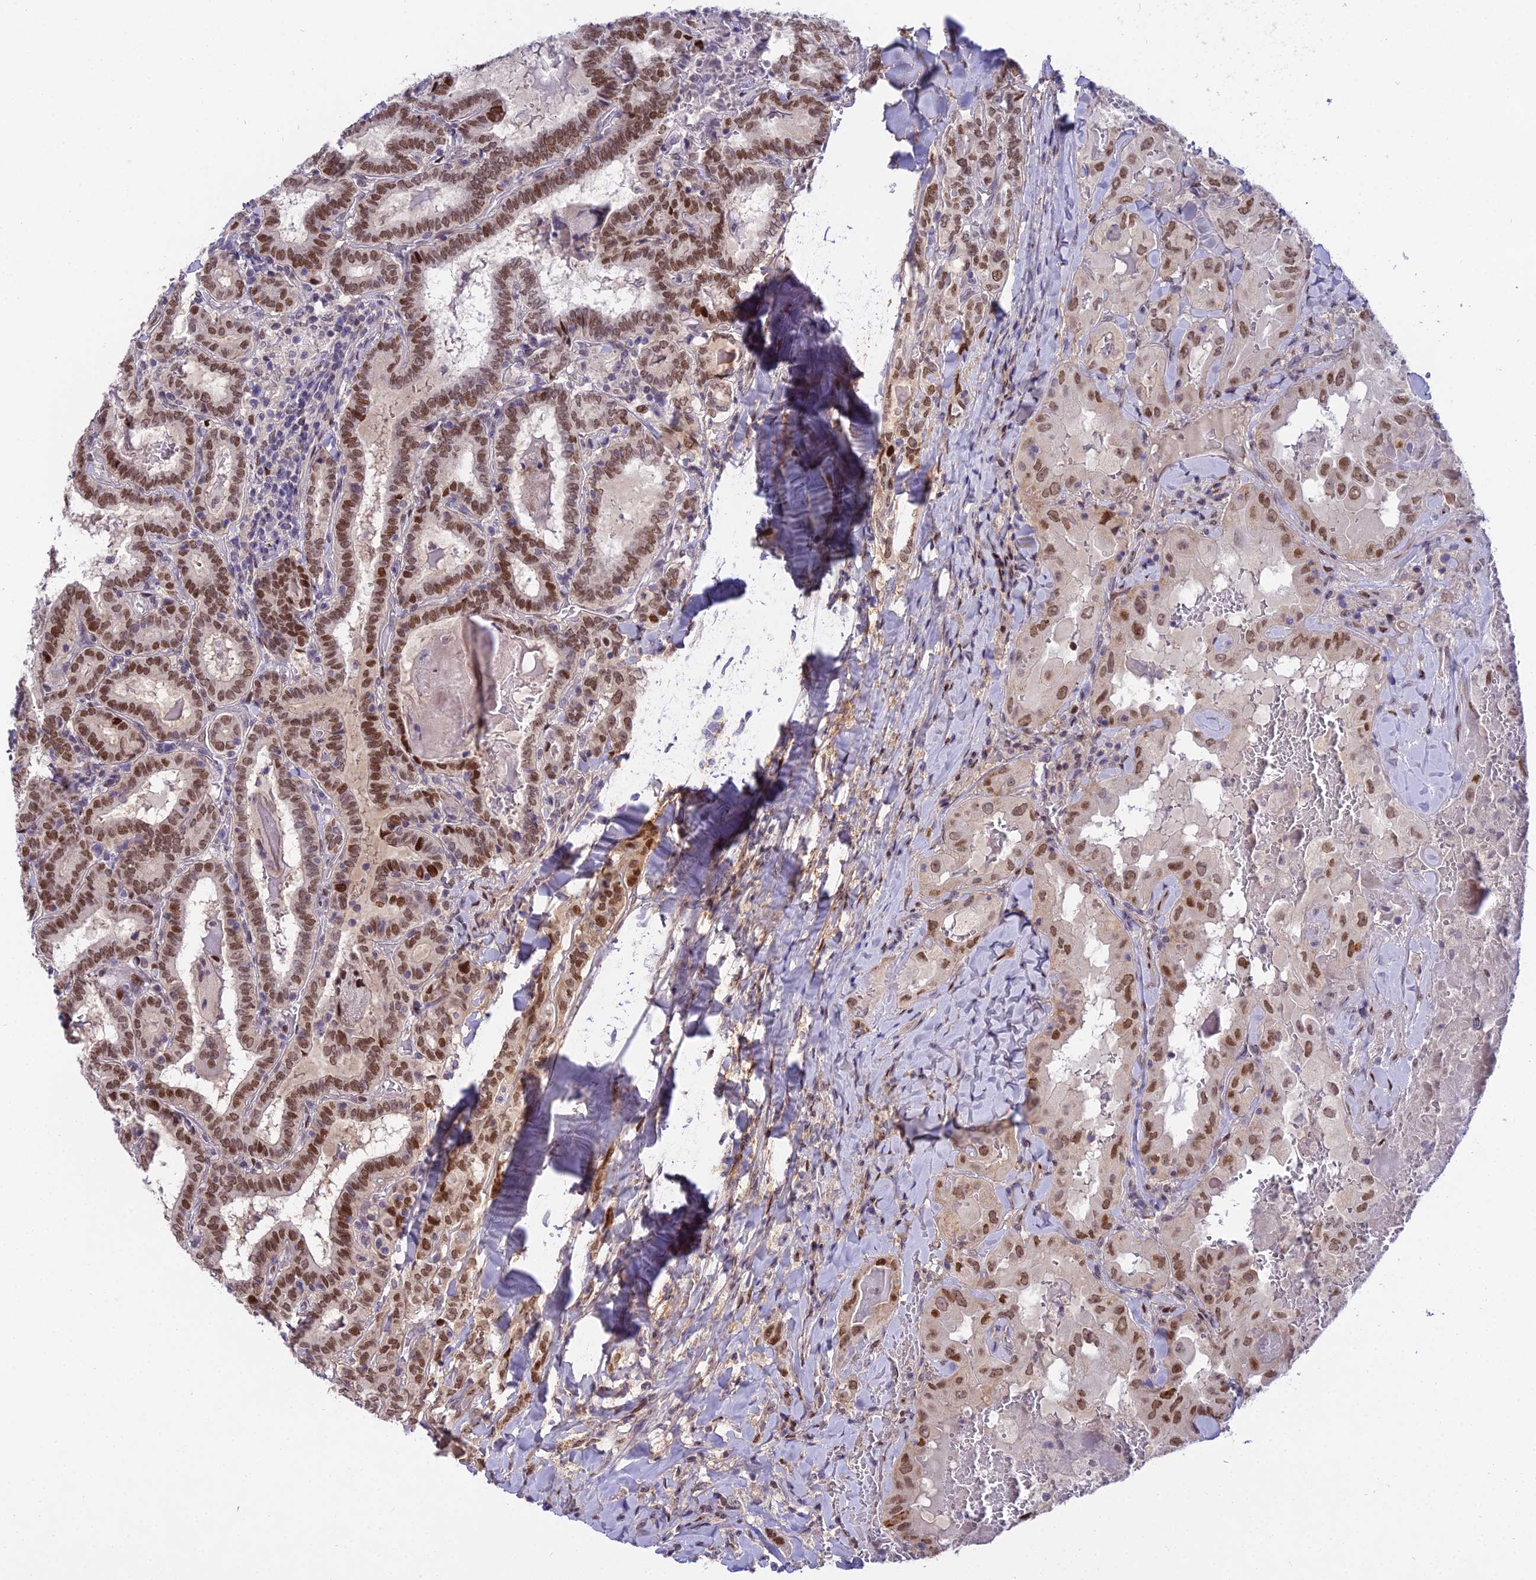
{"staining": {"intensity": "moderate", "quantity": ">75%", "location": "nuclear"}, "tissue": "thyroid cancer", "cell_type": "Tumor cells", "image_type": "cancer", "snomed": [{"axis": "morphology", "description": "Papillary adenocarcinoma, NOS"}, {"axis": "topography", "description": "Thyroid gland"}], "caption": "Immunohistochemistry (IHC) photomicrograph of neoplastic tissue: human thyroid papillary adenocarcinoma stained using immunohistochemistry reveals medium levels of moderate protein expression localized specifically in the nuclear of tumor cells, appearing as a nuclear brown color.", "gene": "ZNF707", "patient": {"sex": "female", "age": 72}}